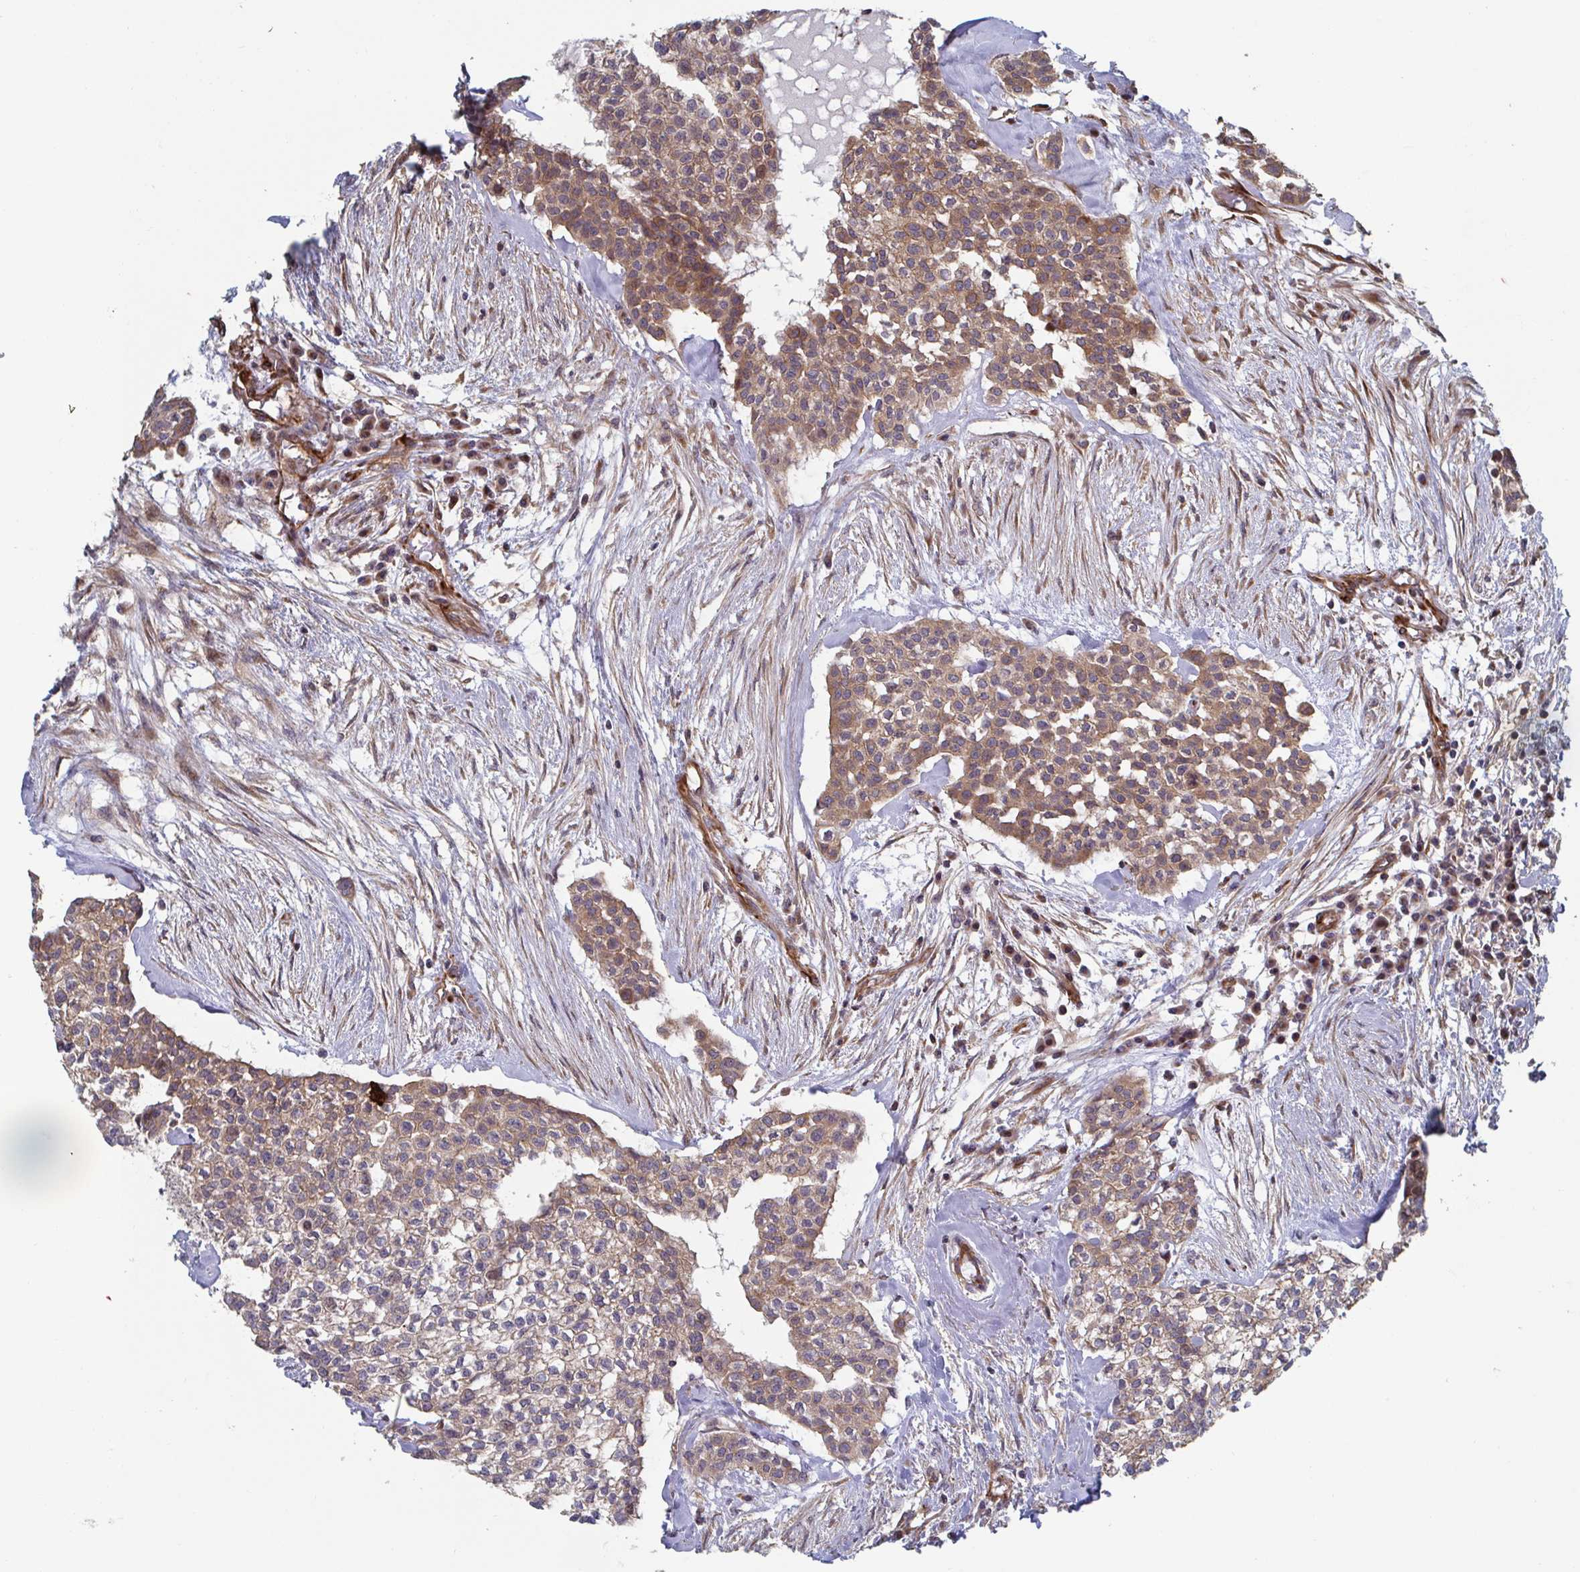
{"staining": {"intensity": "weak", "quantity": ">75%", "location": "cytoplasmic/membranous"}, "tissue": "head and neck cancer", "cell_type": "Tumor cells", "image_type": "cancer", "snomed": [{"axis": "morphology", "description": "Adenocarcinoma, NOS"}, {"axis": "topography", "description": "Head-Neck"}], "caption": "This histopathology image exhibits immunohistochemistry (IHC) staining of human head and neck cancer, with low weak cytoplasmic/membranous positivity in about >75% of tumor cells.", "gene": "DVL3", "patient": {"sex": "male", "age": 81}}